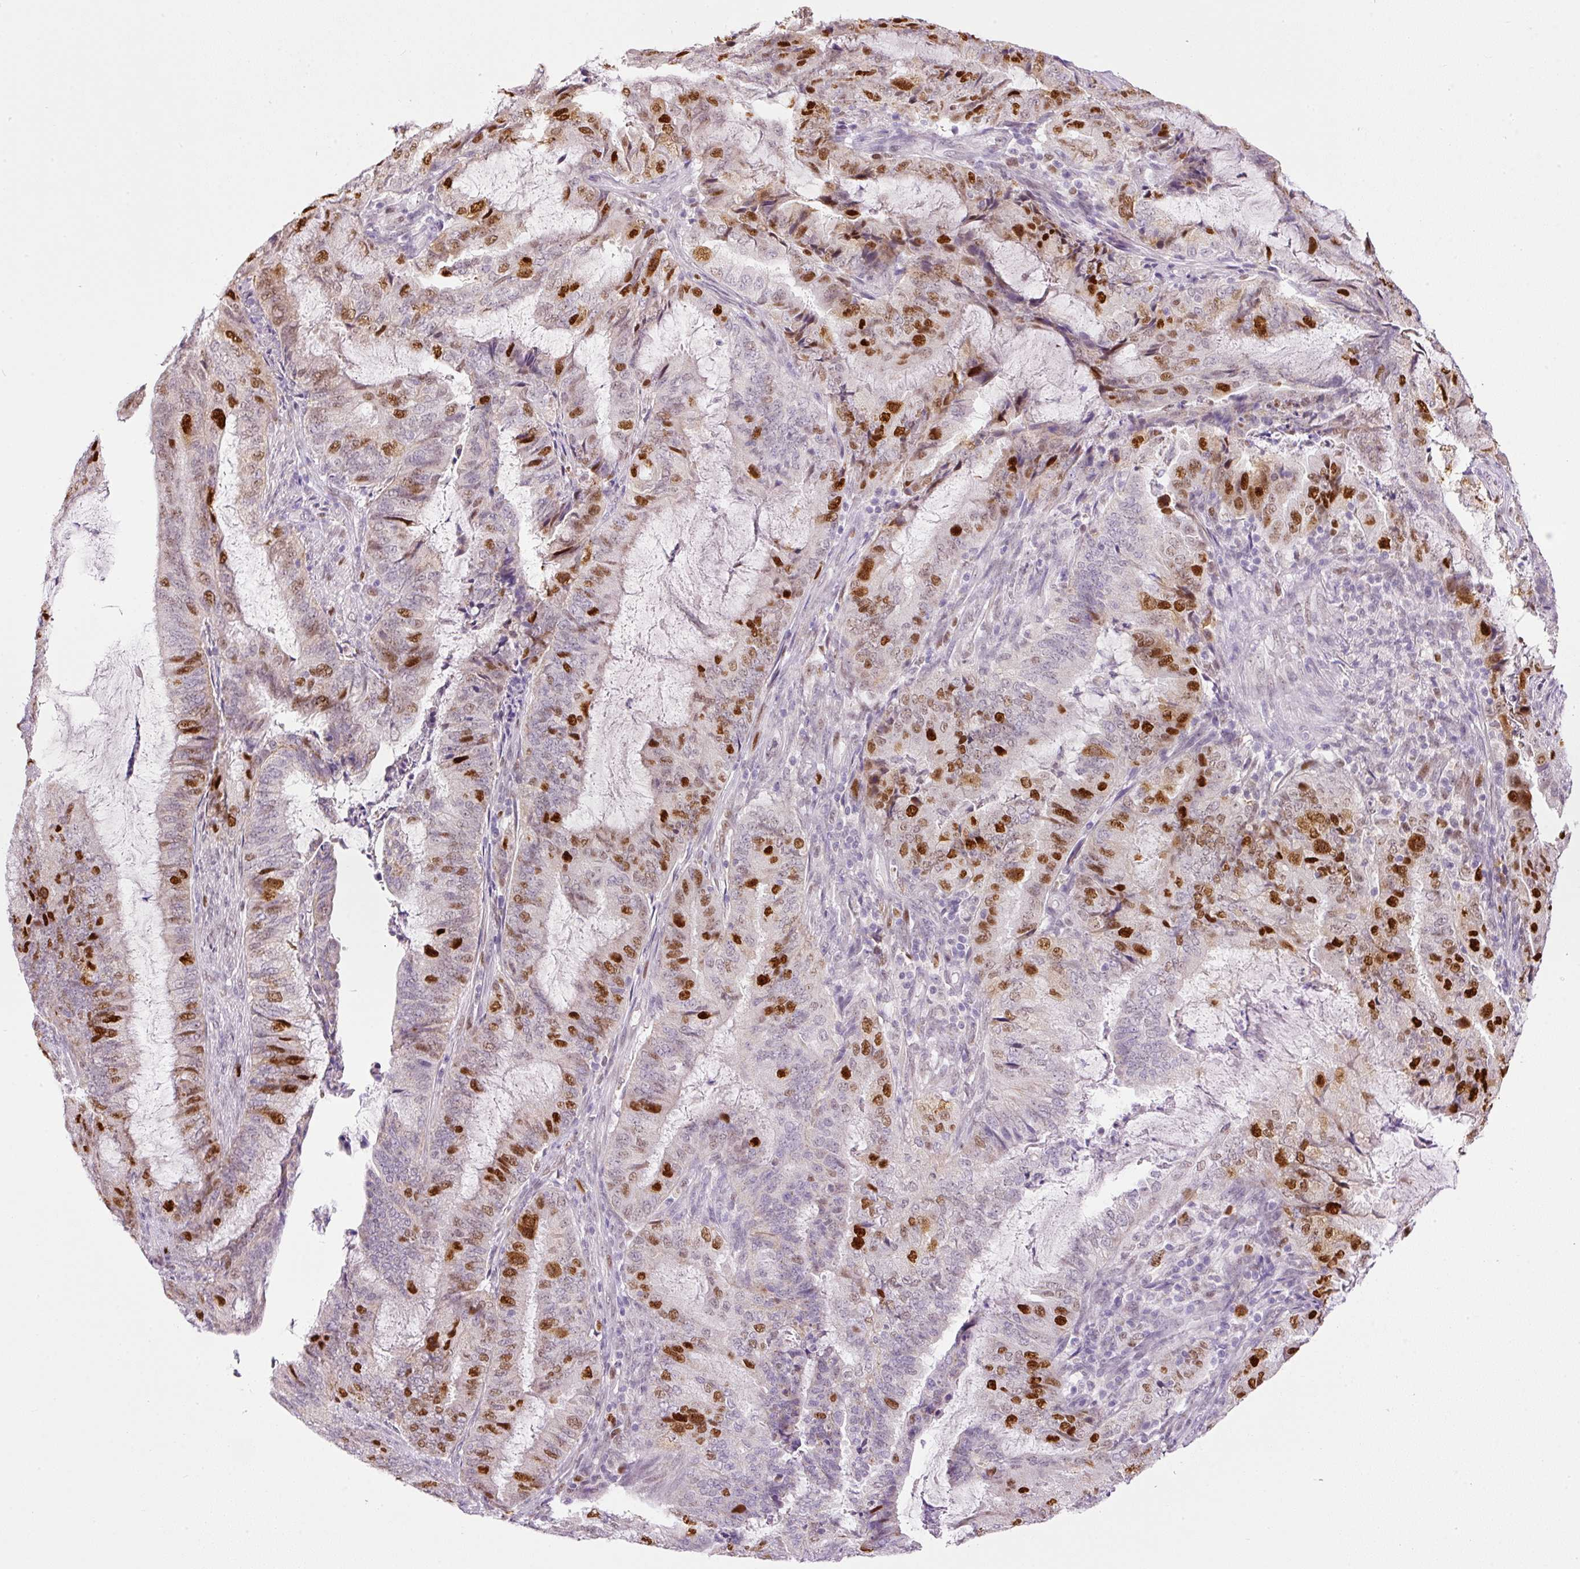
{"staining": {"intensity": "moderate", "quantity": "25%-75%", "location": "nuclear"}, "tissue": "endometrial cancer", "cell_type": "Tumor cells", "image_type": "cancer", "snomed": [{"axis": "morphology", "description": "Adenocarcinoma, NOS"}, {"axis": "topography", "description": "Endometrium"}], "caption": "There is medium levels of moderate nuclear staining in tumor cells of adenocarcinoma (endometrial), as demonstrated by immunohistochemical staining (brown color).", "gene": "KPNA2", "patient": {"sex": "female", "age": 51}}